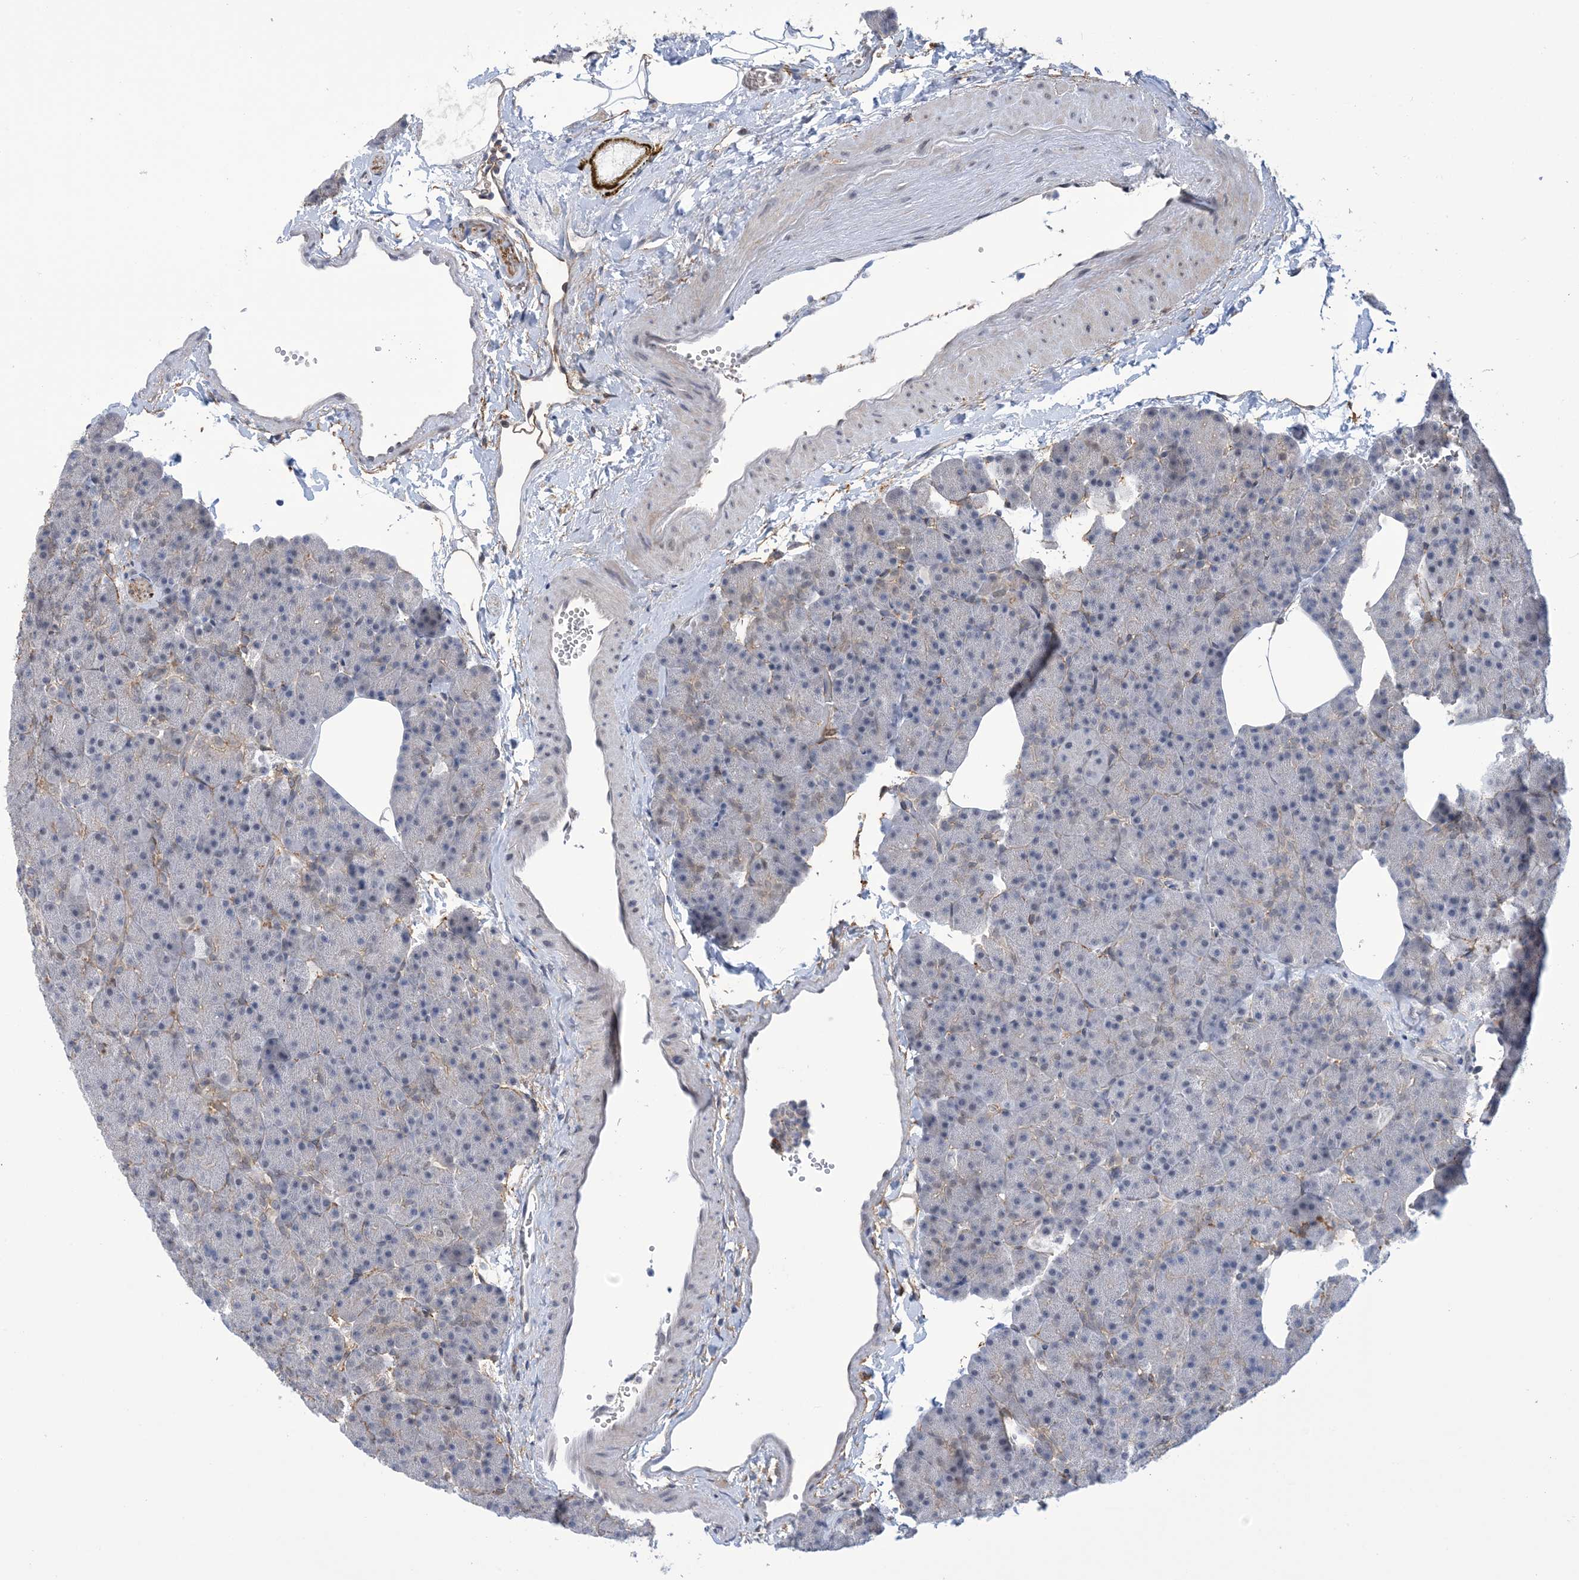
{"staining": {"intensity": "weak", "quantity": "<25%", "location": "nuclear"}, "tissue": "pancreas", "cell_type": "Exocrine glandular cells", "image_type": "normal", "snomed": [{"axis": "morphology", "description": "Normal tissue, NOS"}, {"axis": "morphology", "description": "Carcinoid, malignant, NOS"}, {"axis": "topography", "description": "Pancreas"}], "caption": "The image demonstrates no staining of exocrine glandular cells in normal pancreas. (Stains: DAB immunohistochemistry (IHC) with hematoxylin counter stain, Microscopy: brightfield microscopy at high magnification).", "gene": "ZNF8", "patient": {"sex": "female", "age": 35}}